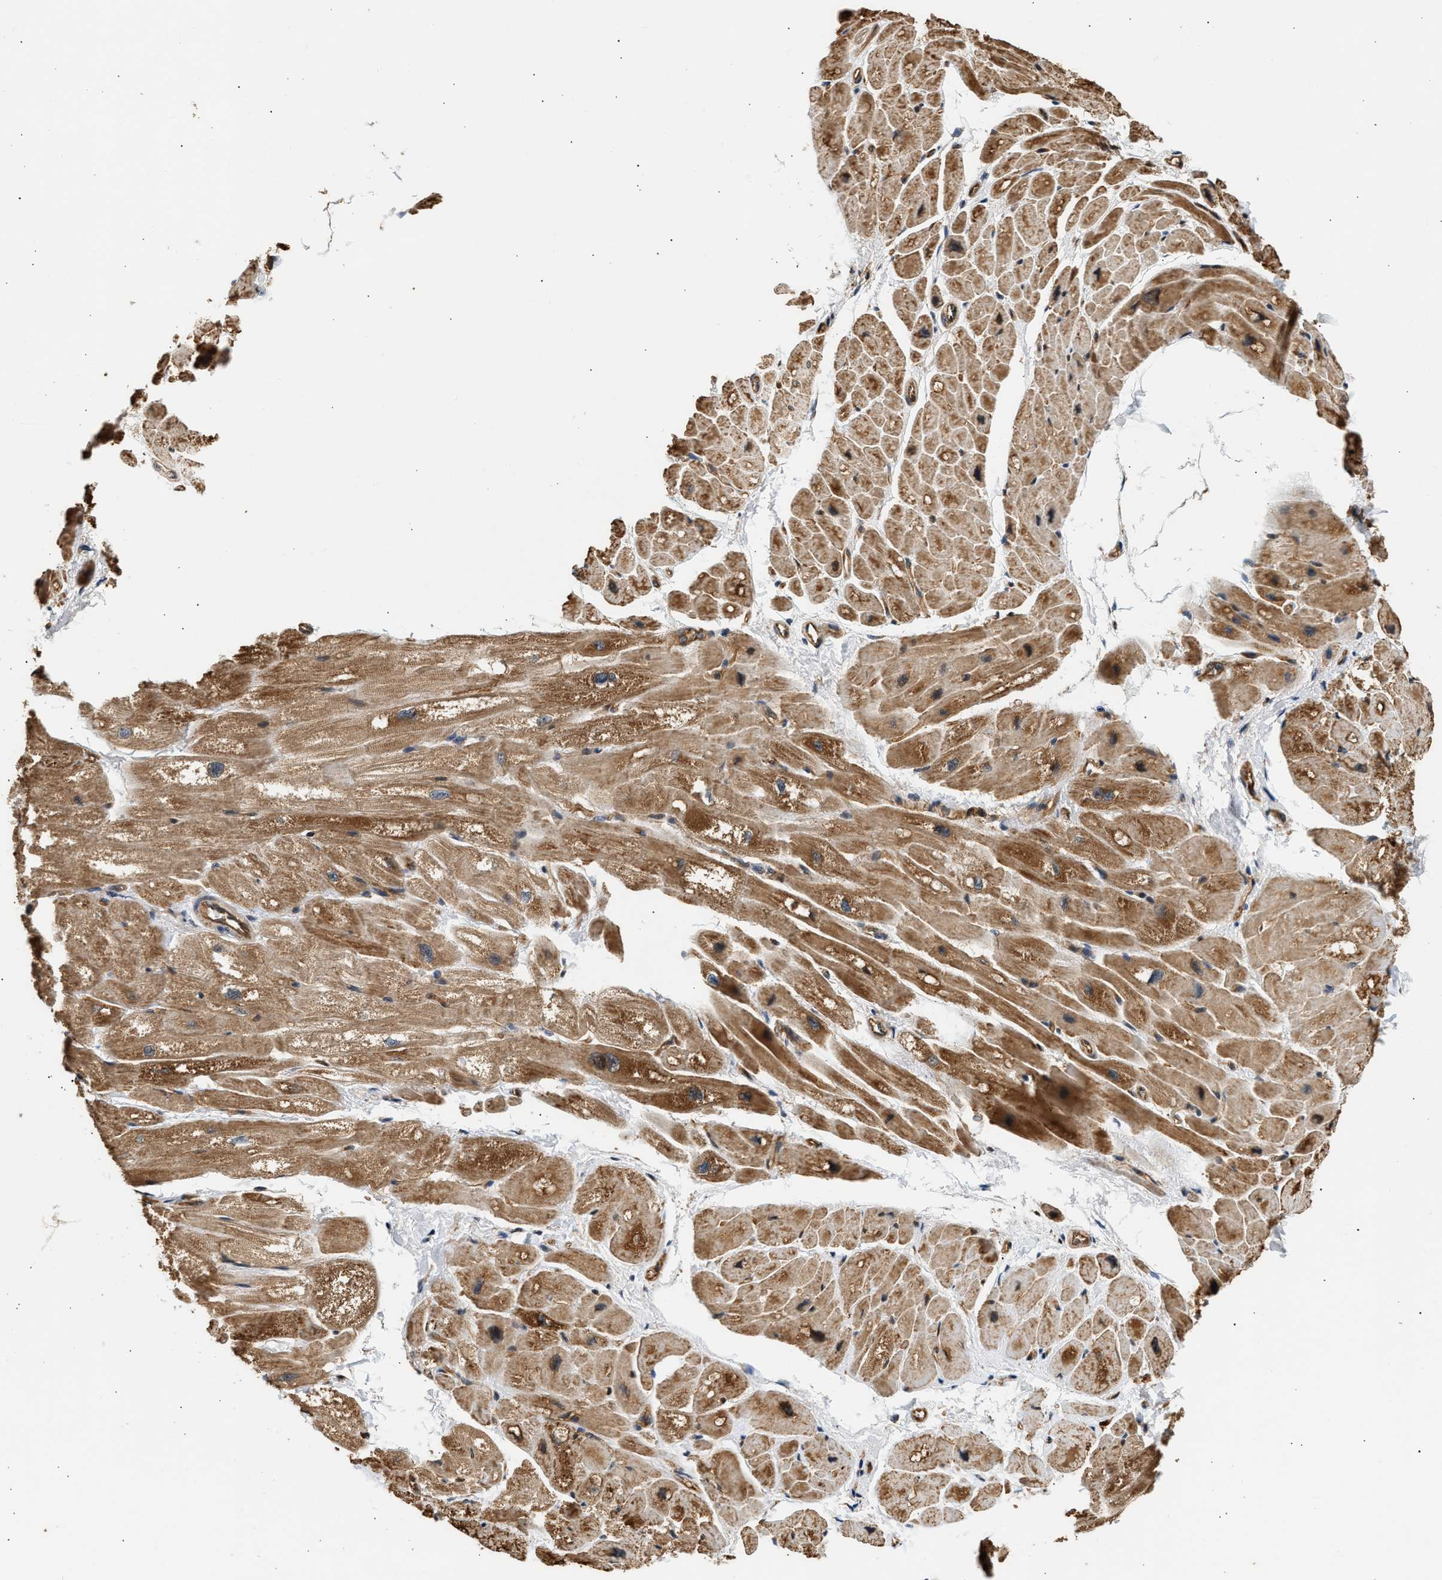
{"staining": {"intensity": "moderate", "quantity": ">75%", "location": "cytoplasmic/membranous"}, "tissue": "heart muscle", "cell_type": "Cardiomyocytes", "image_type": "normal", "snomed": [{"axis": "morphology", "description": "Normal tissue, NOS"}, {"axis": "topography", "description": "Heart"}], "caption": "Immunohistochemistry (IHC) image of benign human heart muscle stained for a protein (brown), which shows medium levels of moderate cytoplasmic/membranous staining in approximately >75% of cardiomyocytes.", "gene": "DUSP14", "patient": {"sex": "male", "age": 49}}